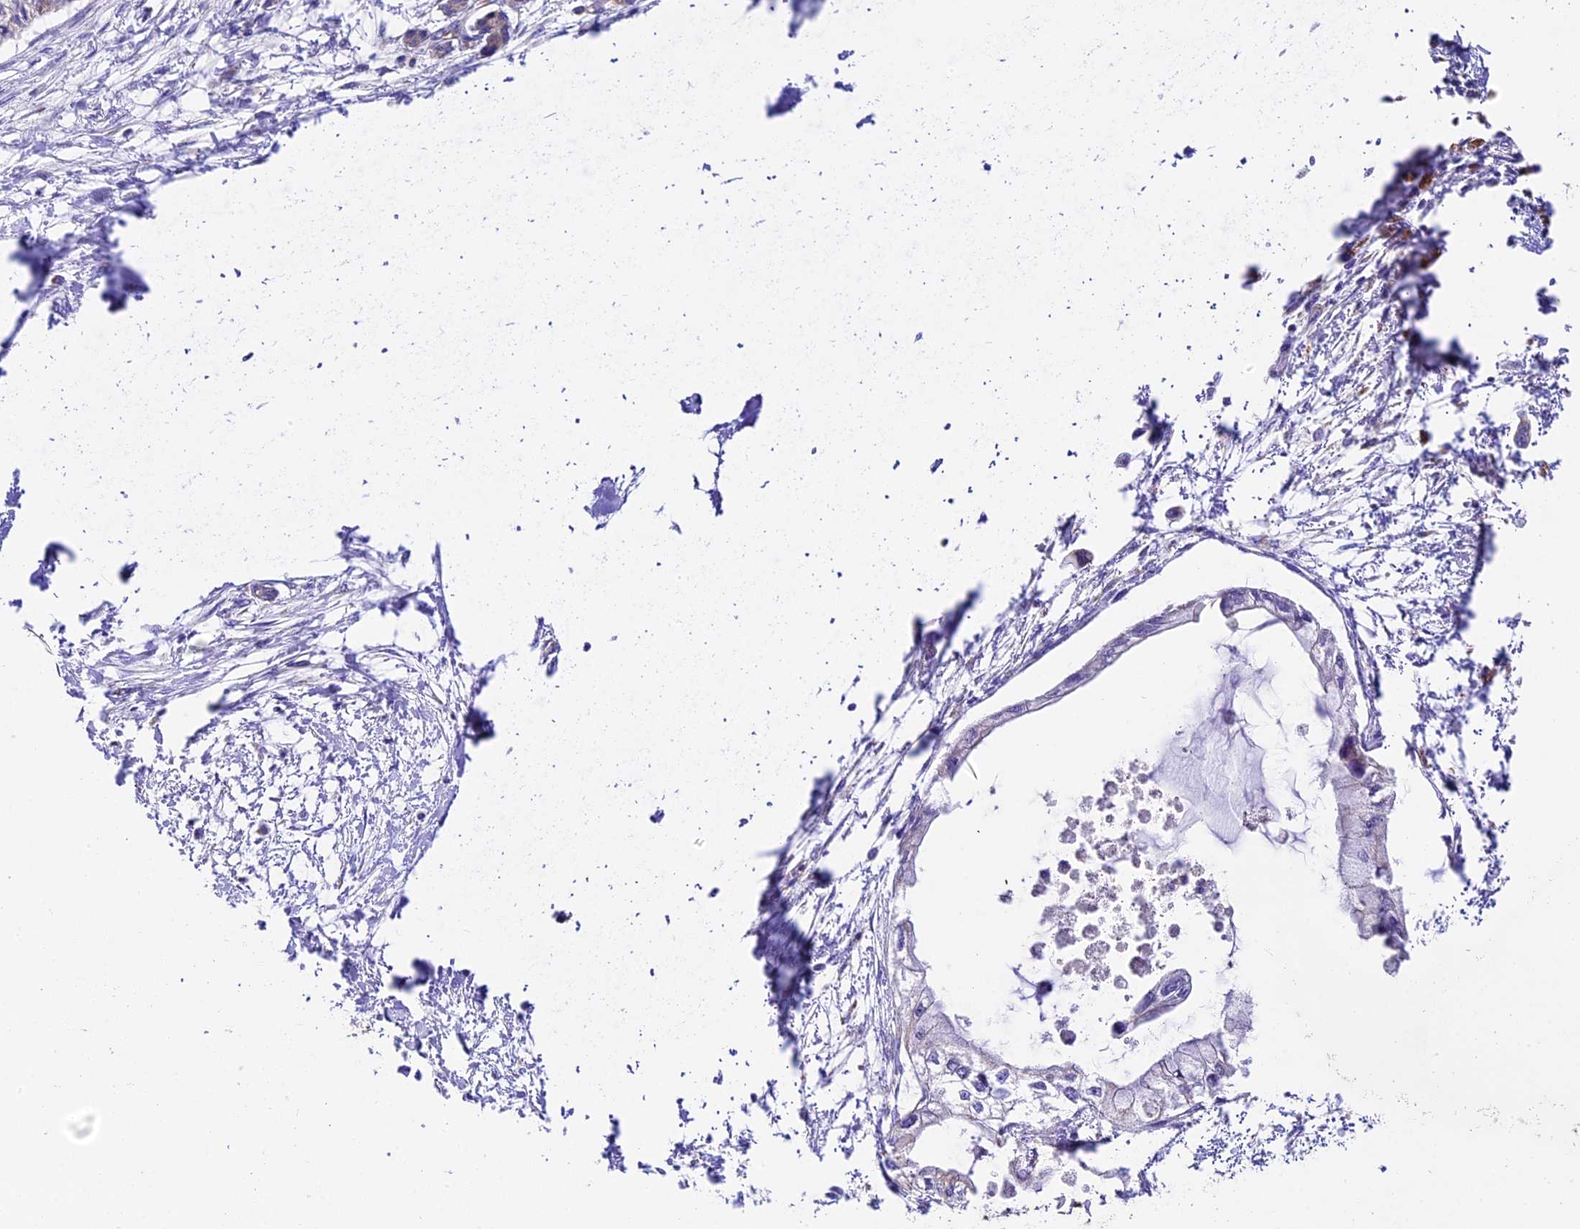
{"staining": {"intensity": "weak", "quantity": "25%-75%", "location": "cytoplasmic/membranous"}, "tissue": "pancreatic cancer", "cell_type": "Tumor cells", "image_type": "cancer", "snomed": [{"axis": "morphology", "description": "Adenocarcinoma, NOS"}, {"axis": "topography", "description": "Pancreas"}], "caption": "A photomicrograph showing weak cytoplasmic/membranous positivity in approximately 25%-75% of tumor cells in pancreatic cancer, as visualized by brown immunohistochemical staining.", "gene": "NDUFA8", "patient": {"sex": "male", "age": 48}}